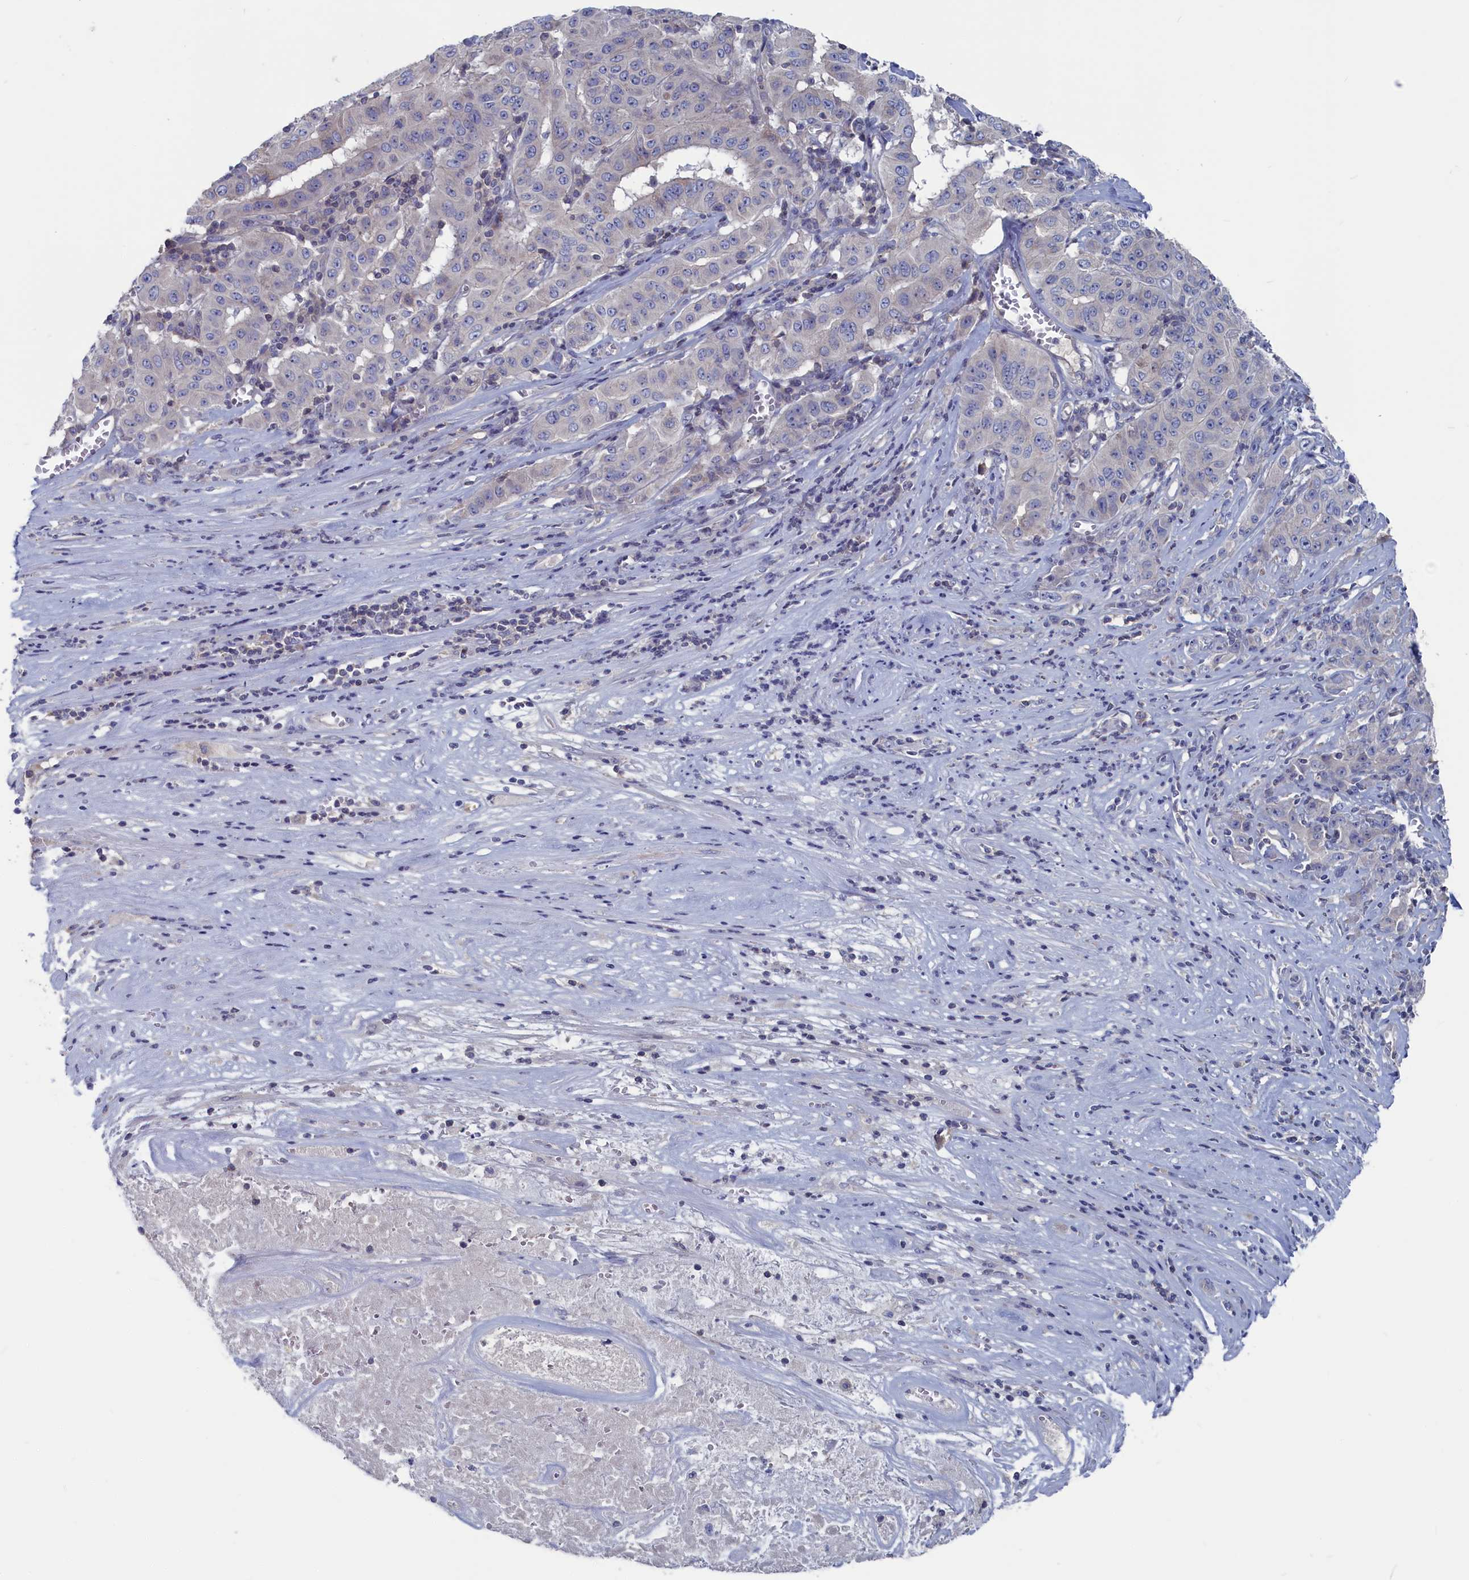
{"staining": {"intensity": "negative", "quantity": "none", "location": "none"}, "tissue": "pancreatic cancer", "cell_type": "Tumor cells", "image_type": "cancer", "snomed": [{"axis": "morphology", "description": "Adenocarcinoma, NOS"}, {"axis": "topography", "description": "Pancreas"}], "caption": "Immunohistochemistry (IHC) photomicrograph of neoplastic tissue: human pancreatic cancer stained with DAB (3,3'-diaminobenzidine) reveals no significant protein staining in tumor cells.", "gene": "CEND1", "patient": {"sex": "male", "age": 63}}